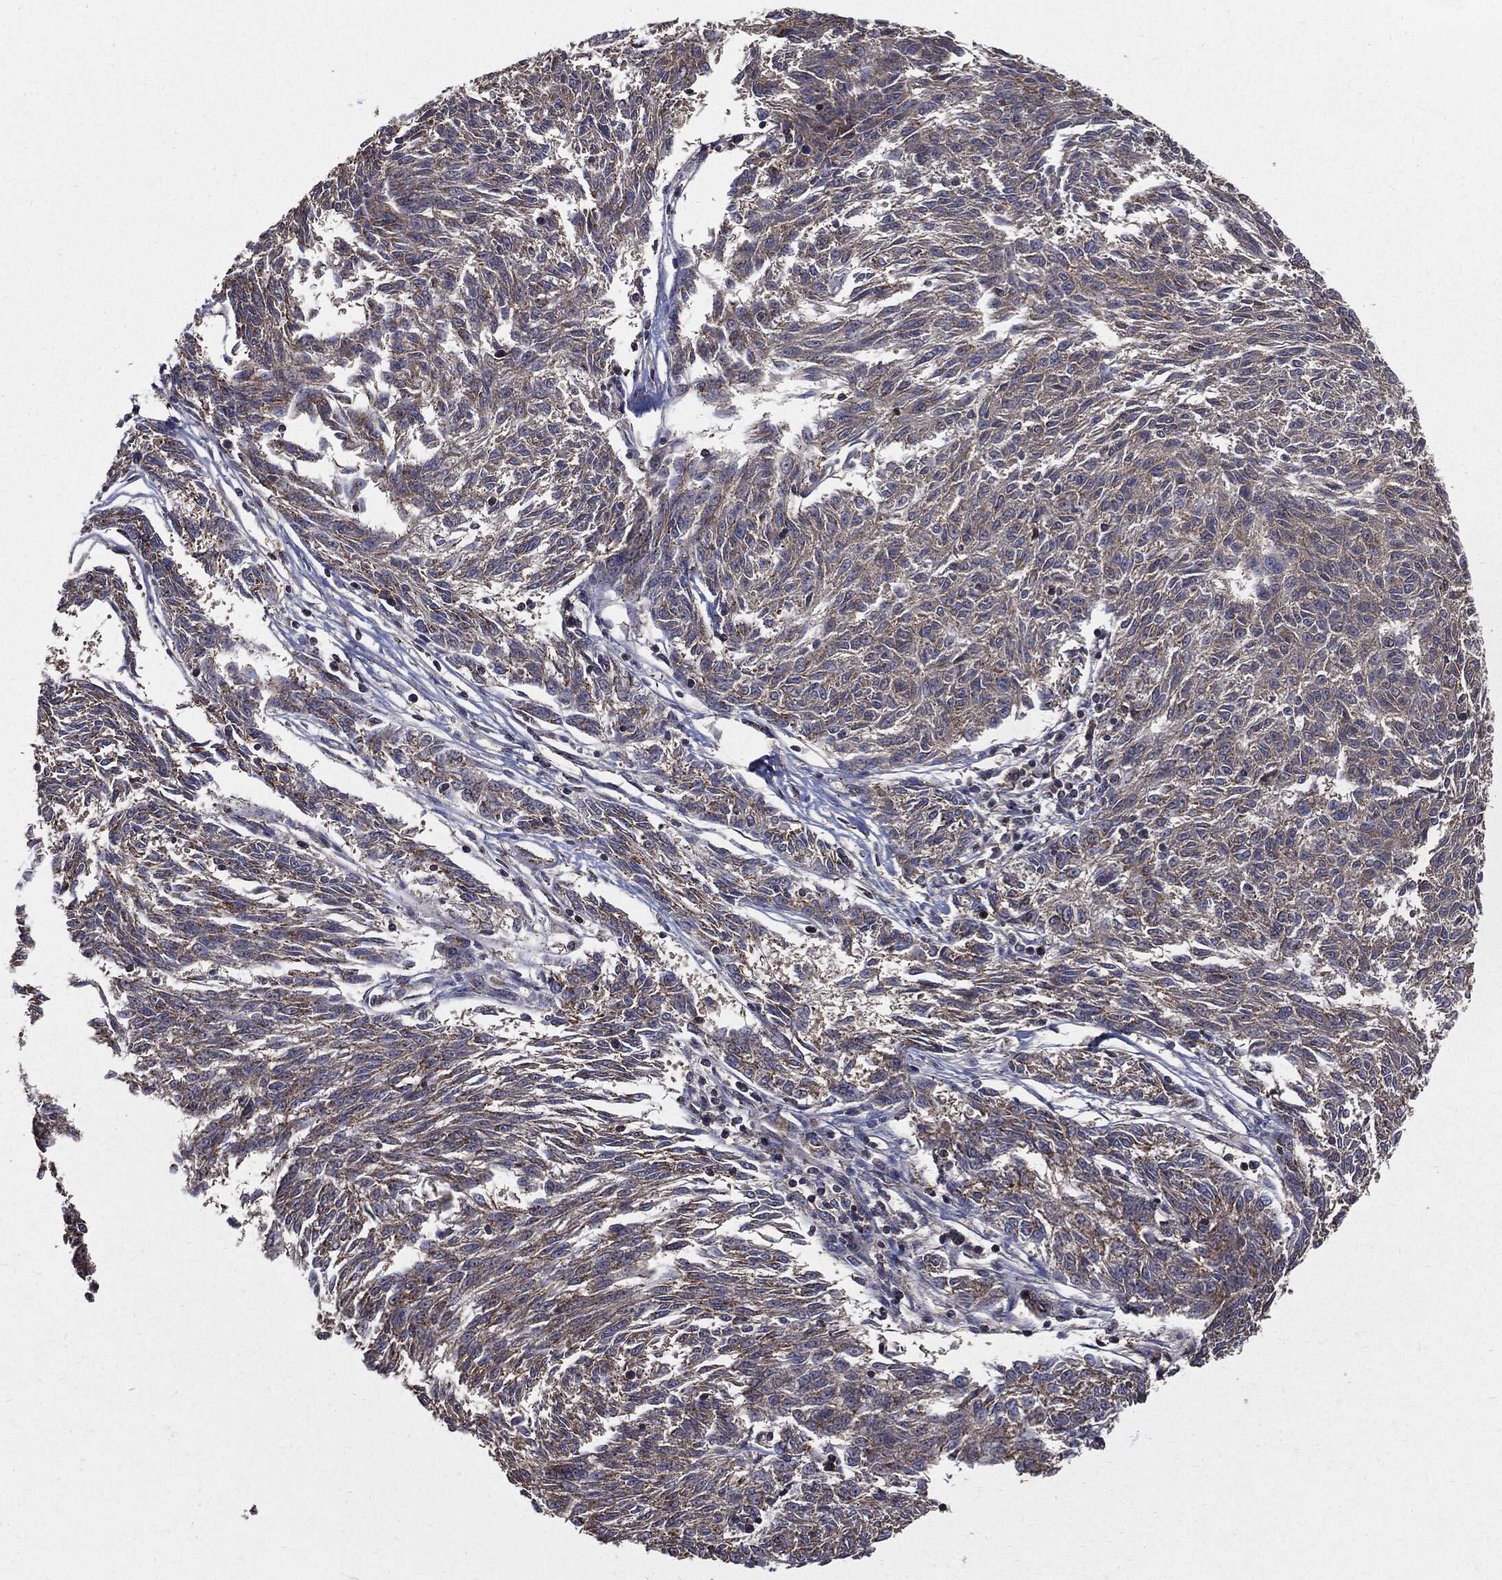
{"staining": {"intensity": "negative", "quantity": "none", "location": "none"}, "tissue": "melanoma", "cell_type": "Tumor cells", "image_type": "cancer", "snomed": [{"axis": "morphology", "description": "Malignant melanoma, NOS"}, {"axis": "topography", "description": "Skin"}], "caption": "The IHC image has no significant expression in tumor cells of malignant melanoma tissue.", "gene": "PDCD6IP", "patient": {"sex": "female", "age": 72}}